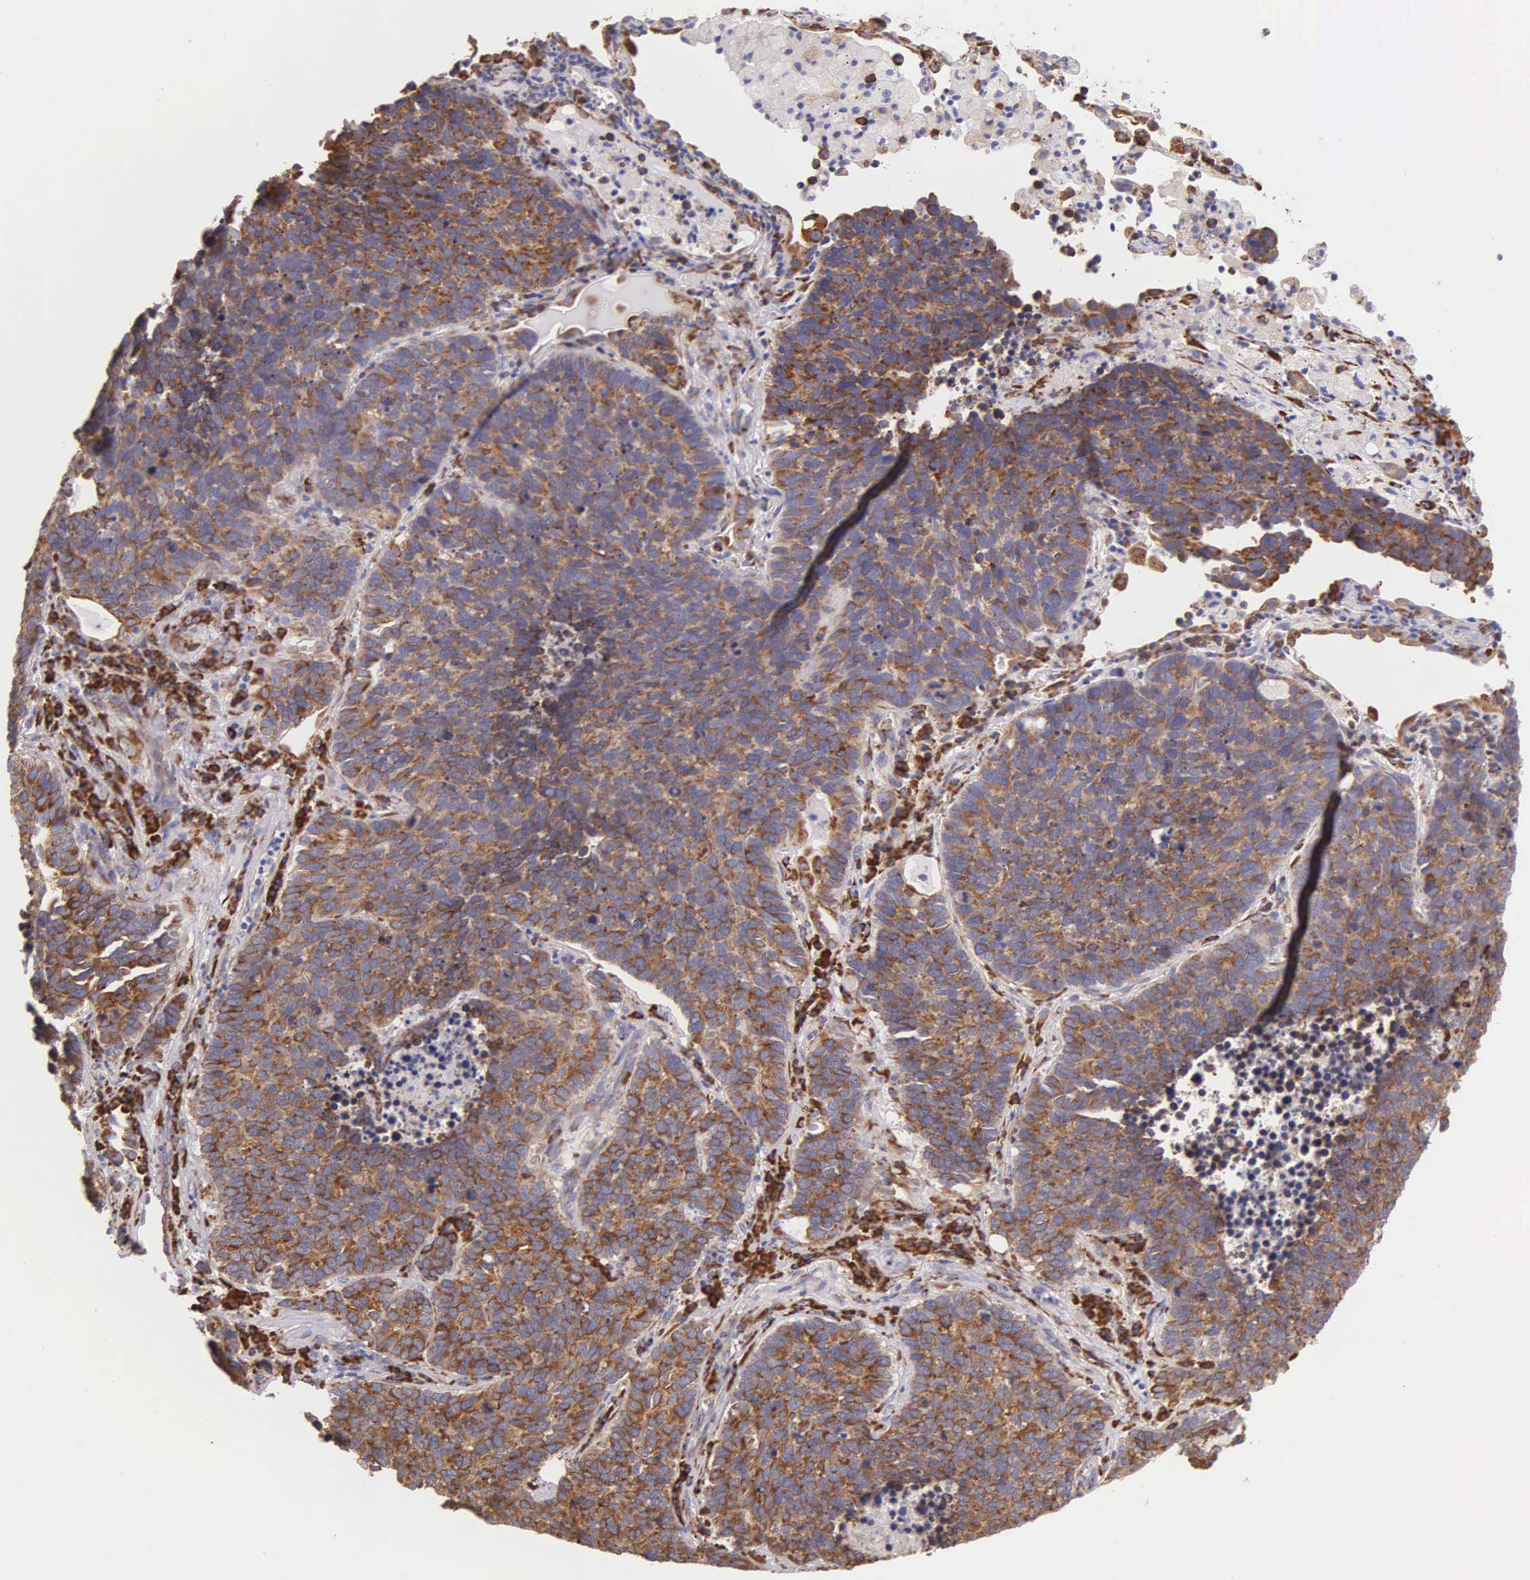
{"staining": {"intensity": "strong", "quantity": ">75%", "location": "cytoplasmic/membranous"}, "tissue": "lung cancer", "cell_type": "Tumor cells", "image_type": "cancer", "snomed": [{"axis": "morphology", "description": "Neoplasm, malignant, NOS"}, {"axis": "topography", "description": "Lung"}], "caption": "Immunohistochemical staining of lung cancer demonstrates strong cytoplasmic/membranous protein staining in approximately >75% of tumor cells.", "gene": "CKAP4", "patient": {"sex": "female", "age": 75}}